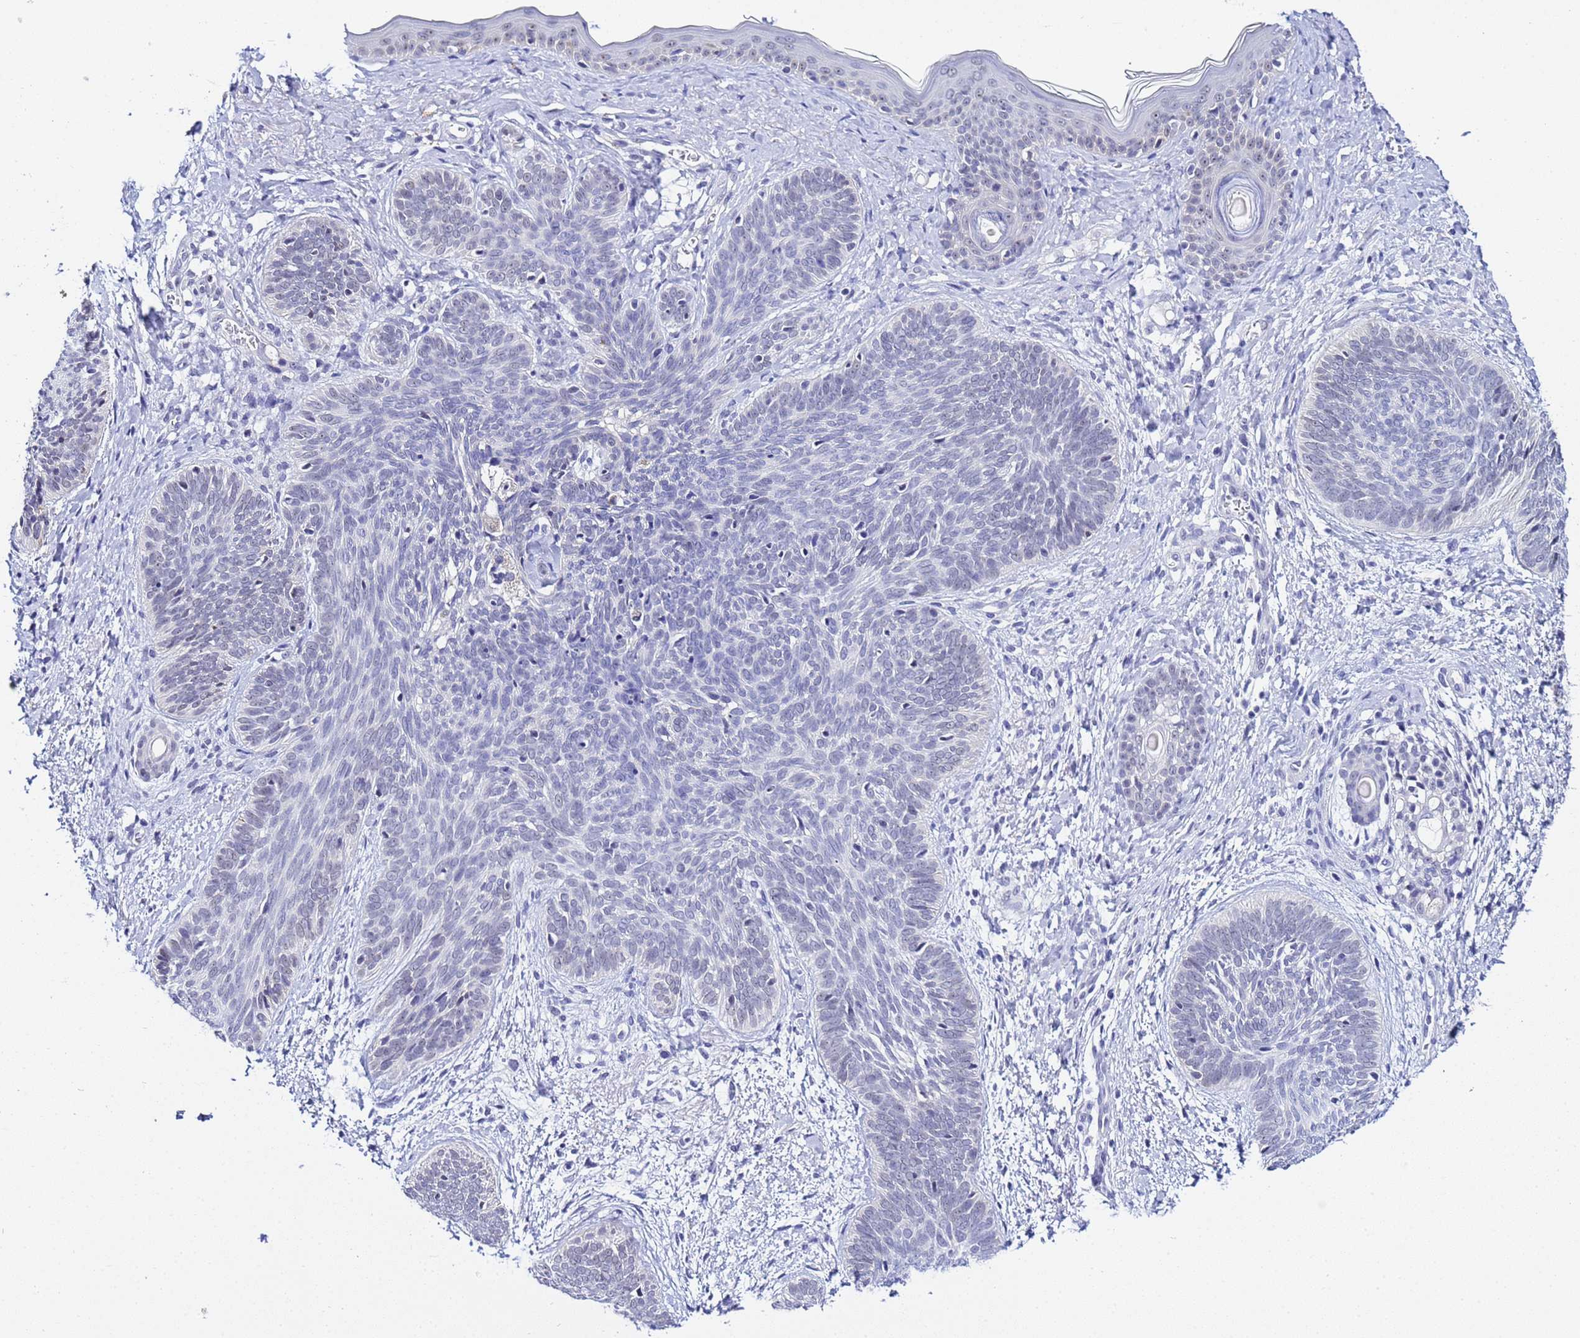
{"staining": {"intensity": "negative", "quantity": "none", "location": "none"}, "tissue": "skin cancer", "cell_type": "Tumor cells", "image_type": "cancer", "snomed": [{"axis": "morphology", "description": "Basal cell carcinoma"}, {"axis": "topography", "description": "Skin"}], "caption": "Protein analysis of basal cell carcinoma (skin) displays no significant expression in tumor cells.", "gene": "ACTL6B", "patient": {"sex": "female", "age": 81}}